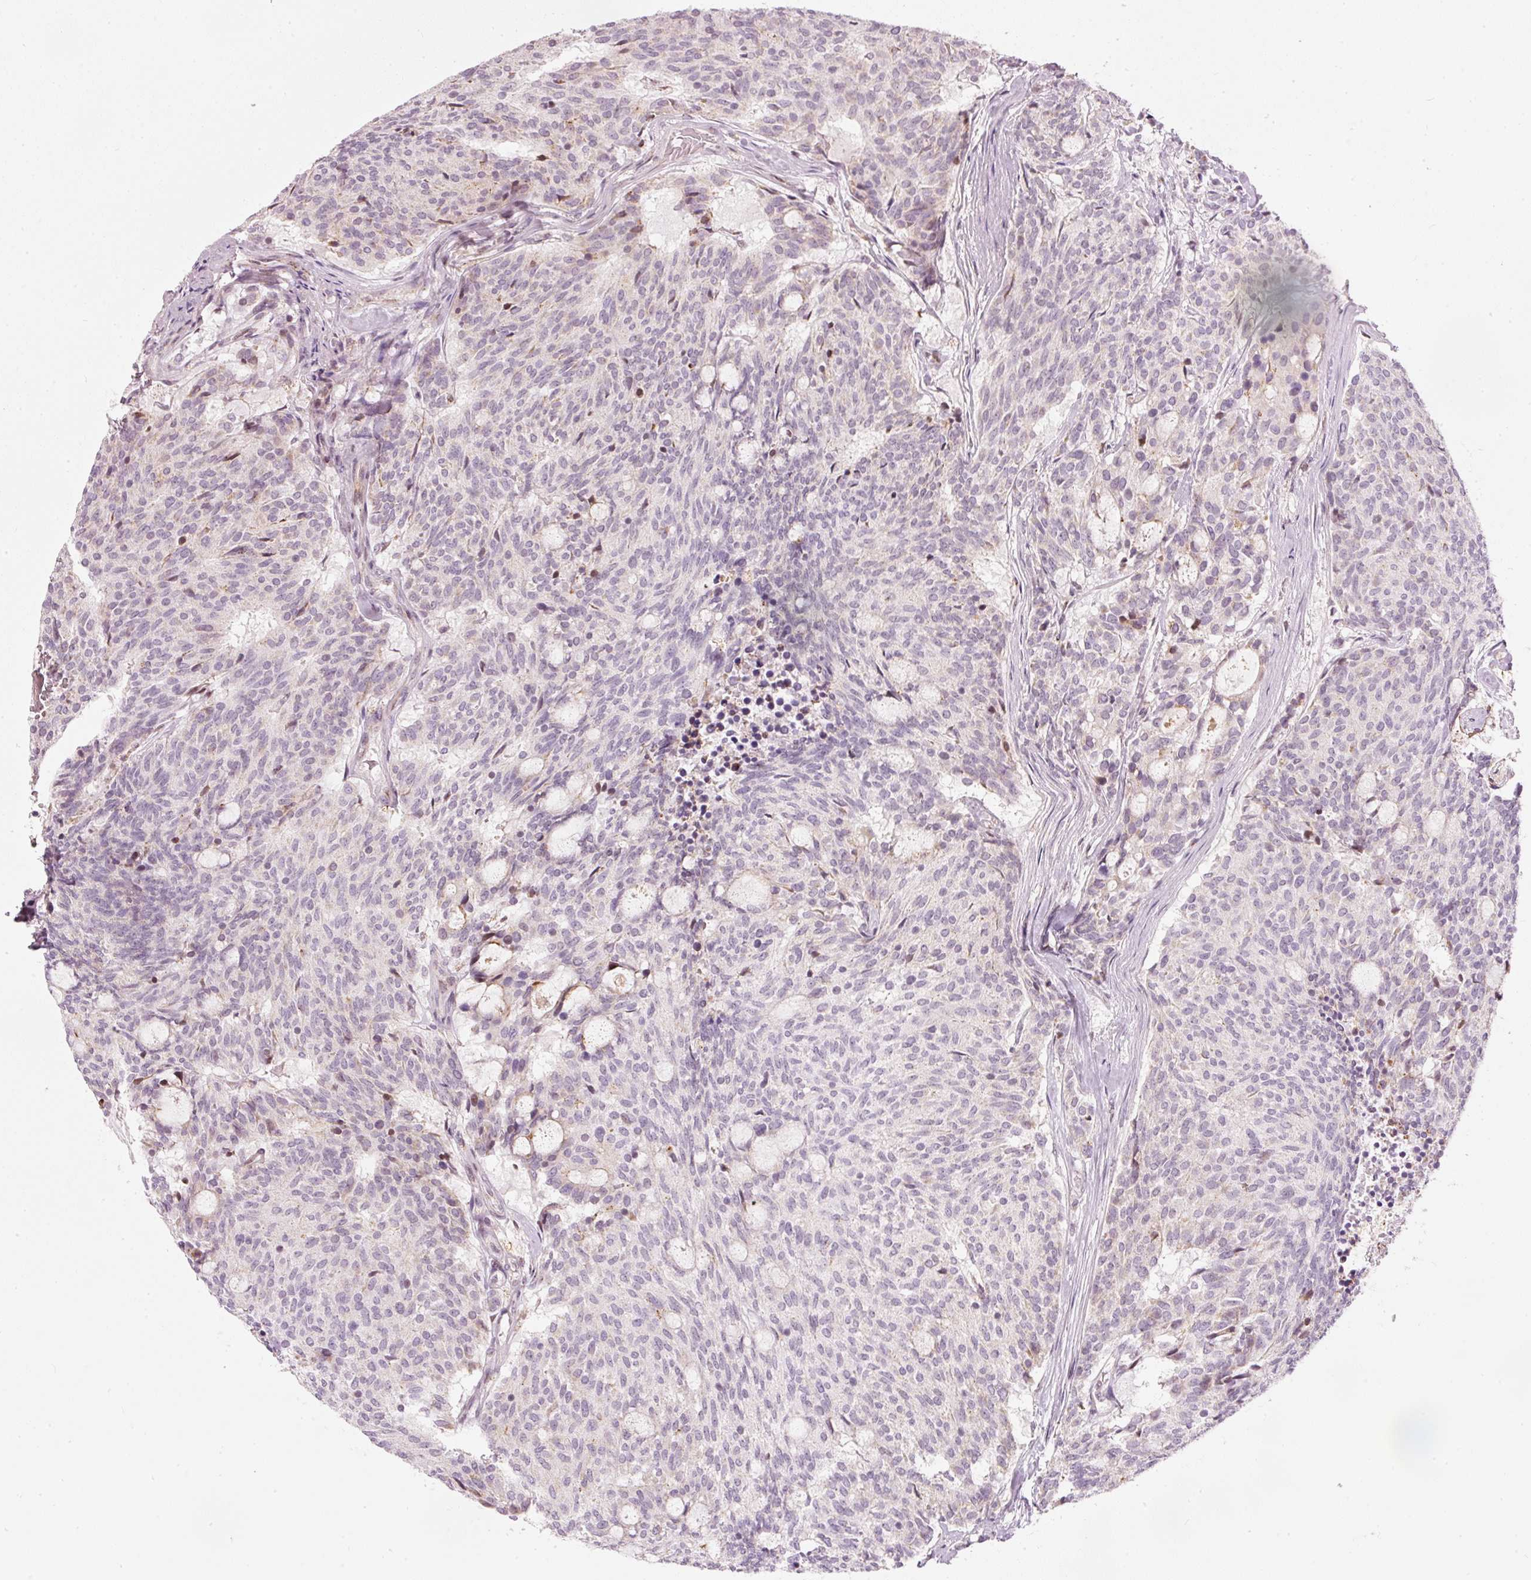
{"staining": {"intensity": "moderate", "quantity": "<25%", "location": "cytoplasmic/membranous,nuclear"}, "tissue": "carcinoid", "cell_type": "Tumor cells", "image_type": "cancer", "snomed": [{"axis": "morphology", "description": "Carcinoid, malignant, NOS"}, {"axis": "topography", "description": "Pancreas"}], "caption": "Human carcinoid stained with a protein marker demonstrates moderate staining in tumor cells.", "gene": "RNF39", "patient": {"sex": "female", "age": 54}}